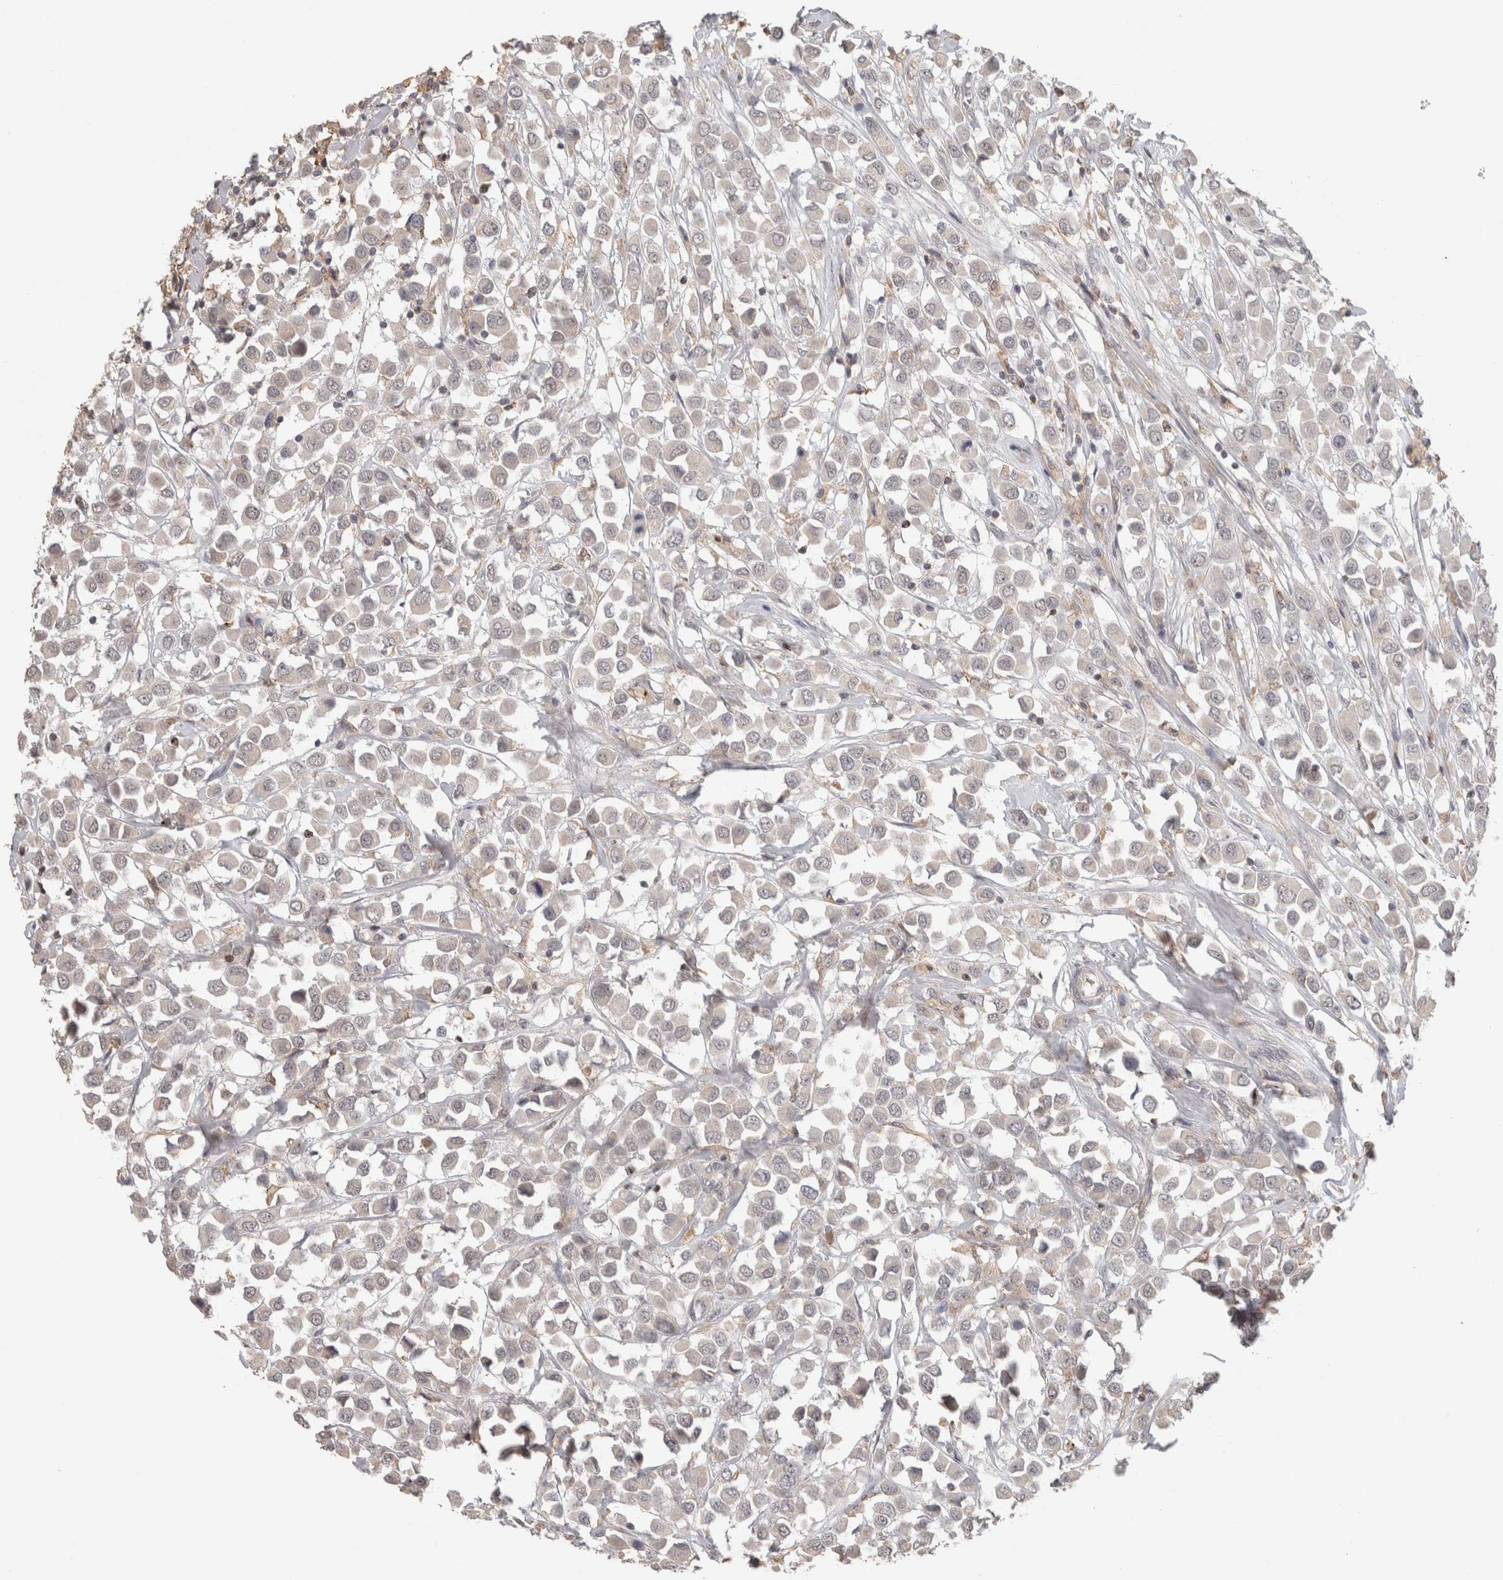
{"staining": {"intensity": "negative", "quantity": "none", "location": "none"}, "tissue": "breast cancer", "cell_type": "Tumor cells", "image_type": "cancer", "snomed": [{"axis": "morphology", "description": "Duct carcinoma"}, {"axis": "topography", "description": "Breast"}], "caption": "The immunohistochemistry (IHC) image has no significant positivity in tumor cells of breast intraductal carcinoma tissue.", "gene": "HAVCR2", "patient": {"sex": "female", "age": 61}}